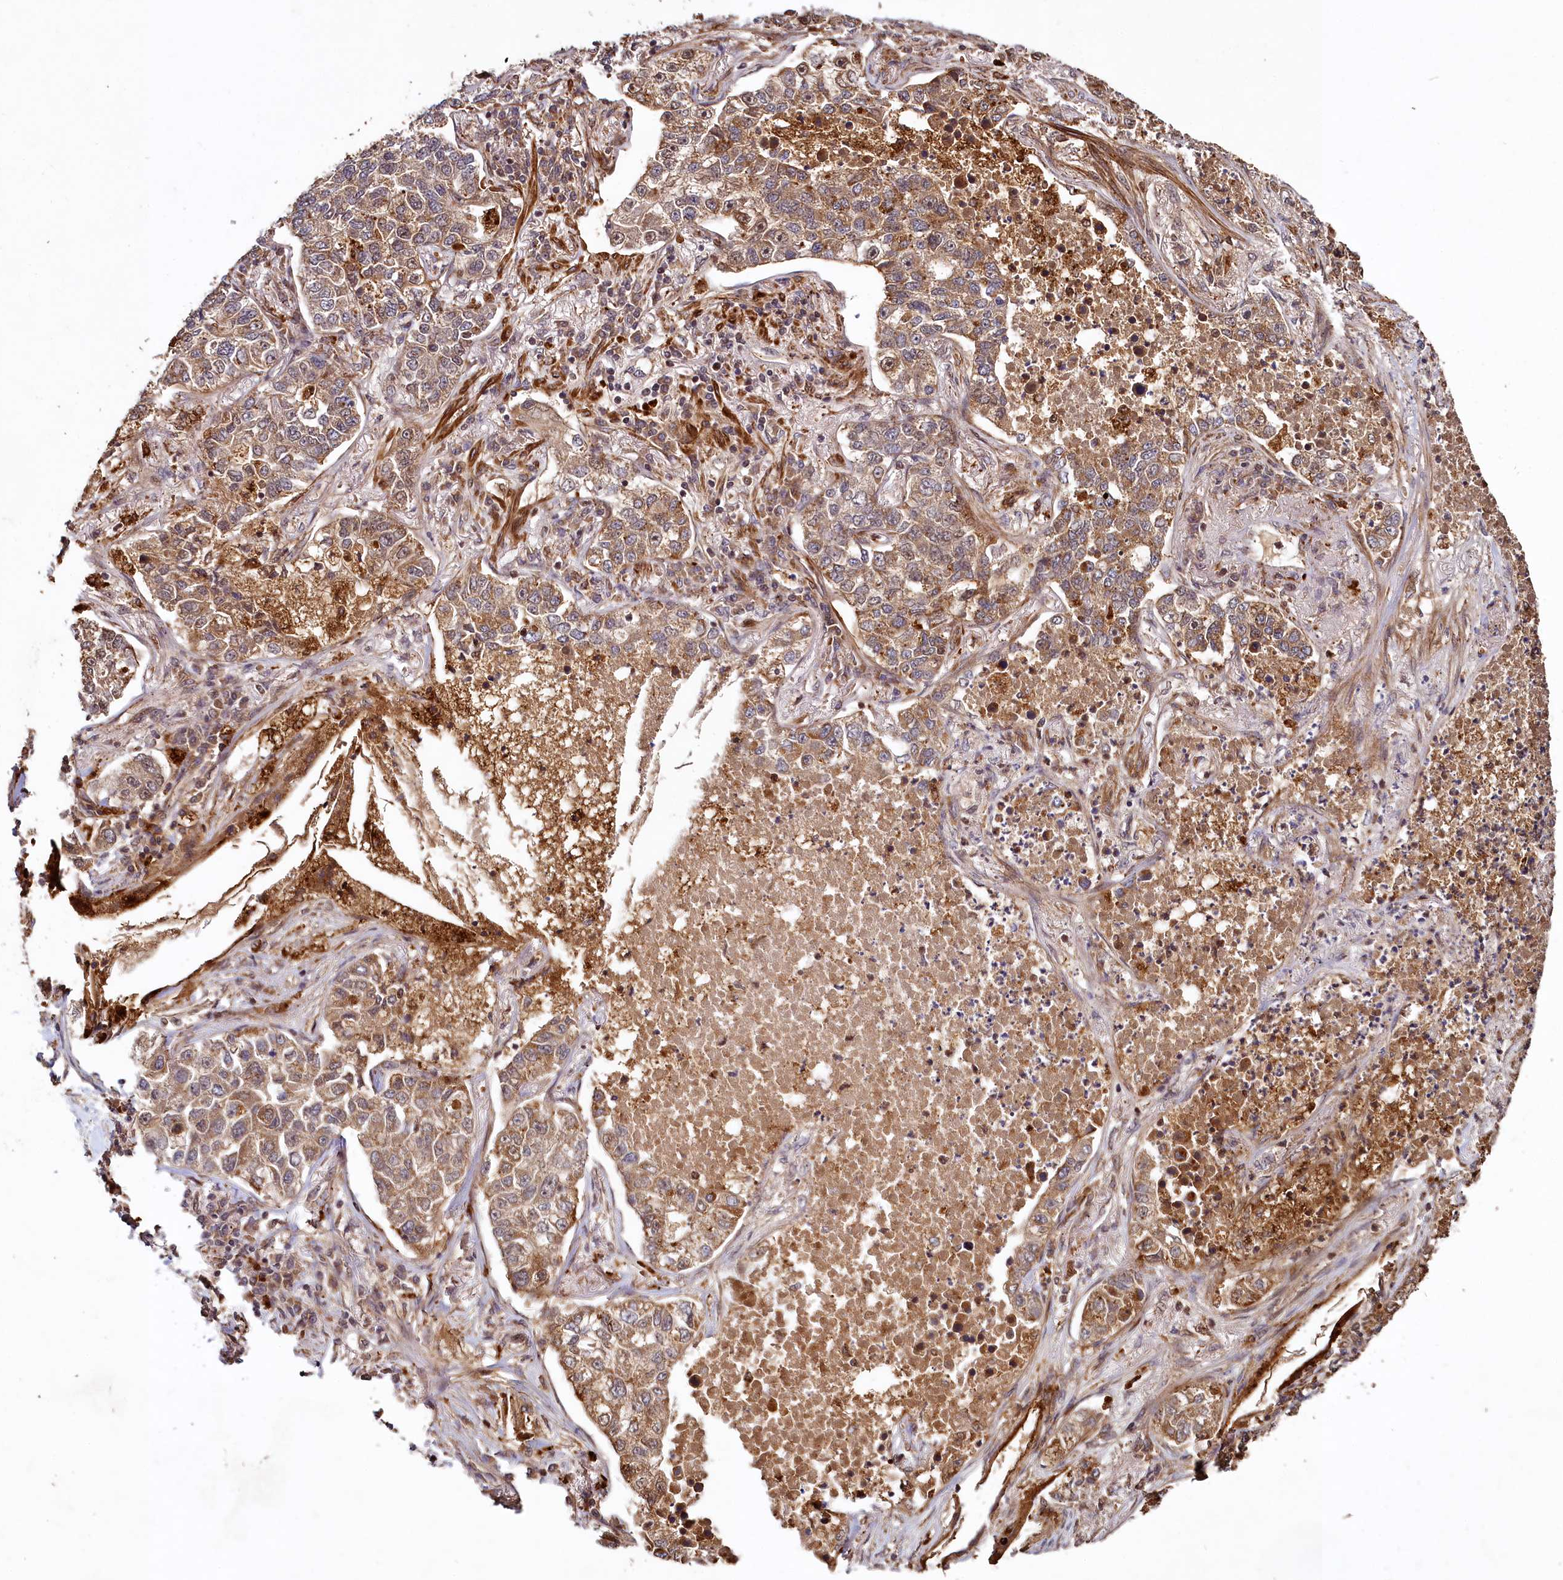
{"staining": {"intensity": "moderate", "quantity": ">75%", "location": "cytoplasmic/membranous"}, "tissue": "lung cancer", "cell_type": "Tumor cells", "image_type": "cancer", "snomed": [{"axis": "morphology", "description": "Adenocarcinoma, NOS"}, {"axis": "topography", "description": "Lung"}], "caption": "This is a histology image of immunohistochemistry (IHC) staining of lung cancer (adenocarcinoma), which shows moderate positivity in the cytoplasmic/membranous of tumor cells.", "gene": "TRIM23", "patient": {"sex": "male", "age": 49}}